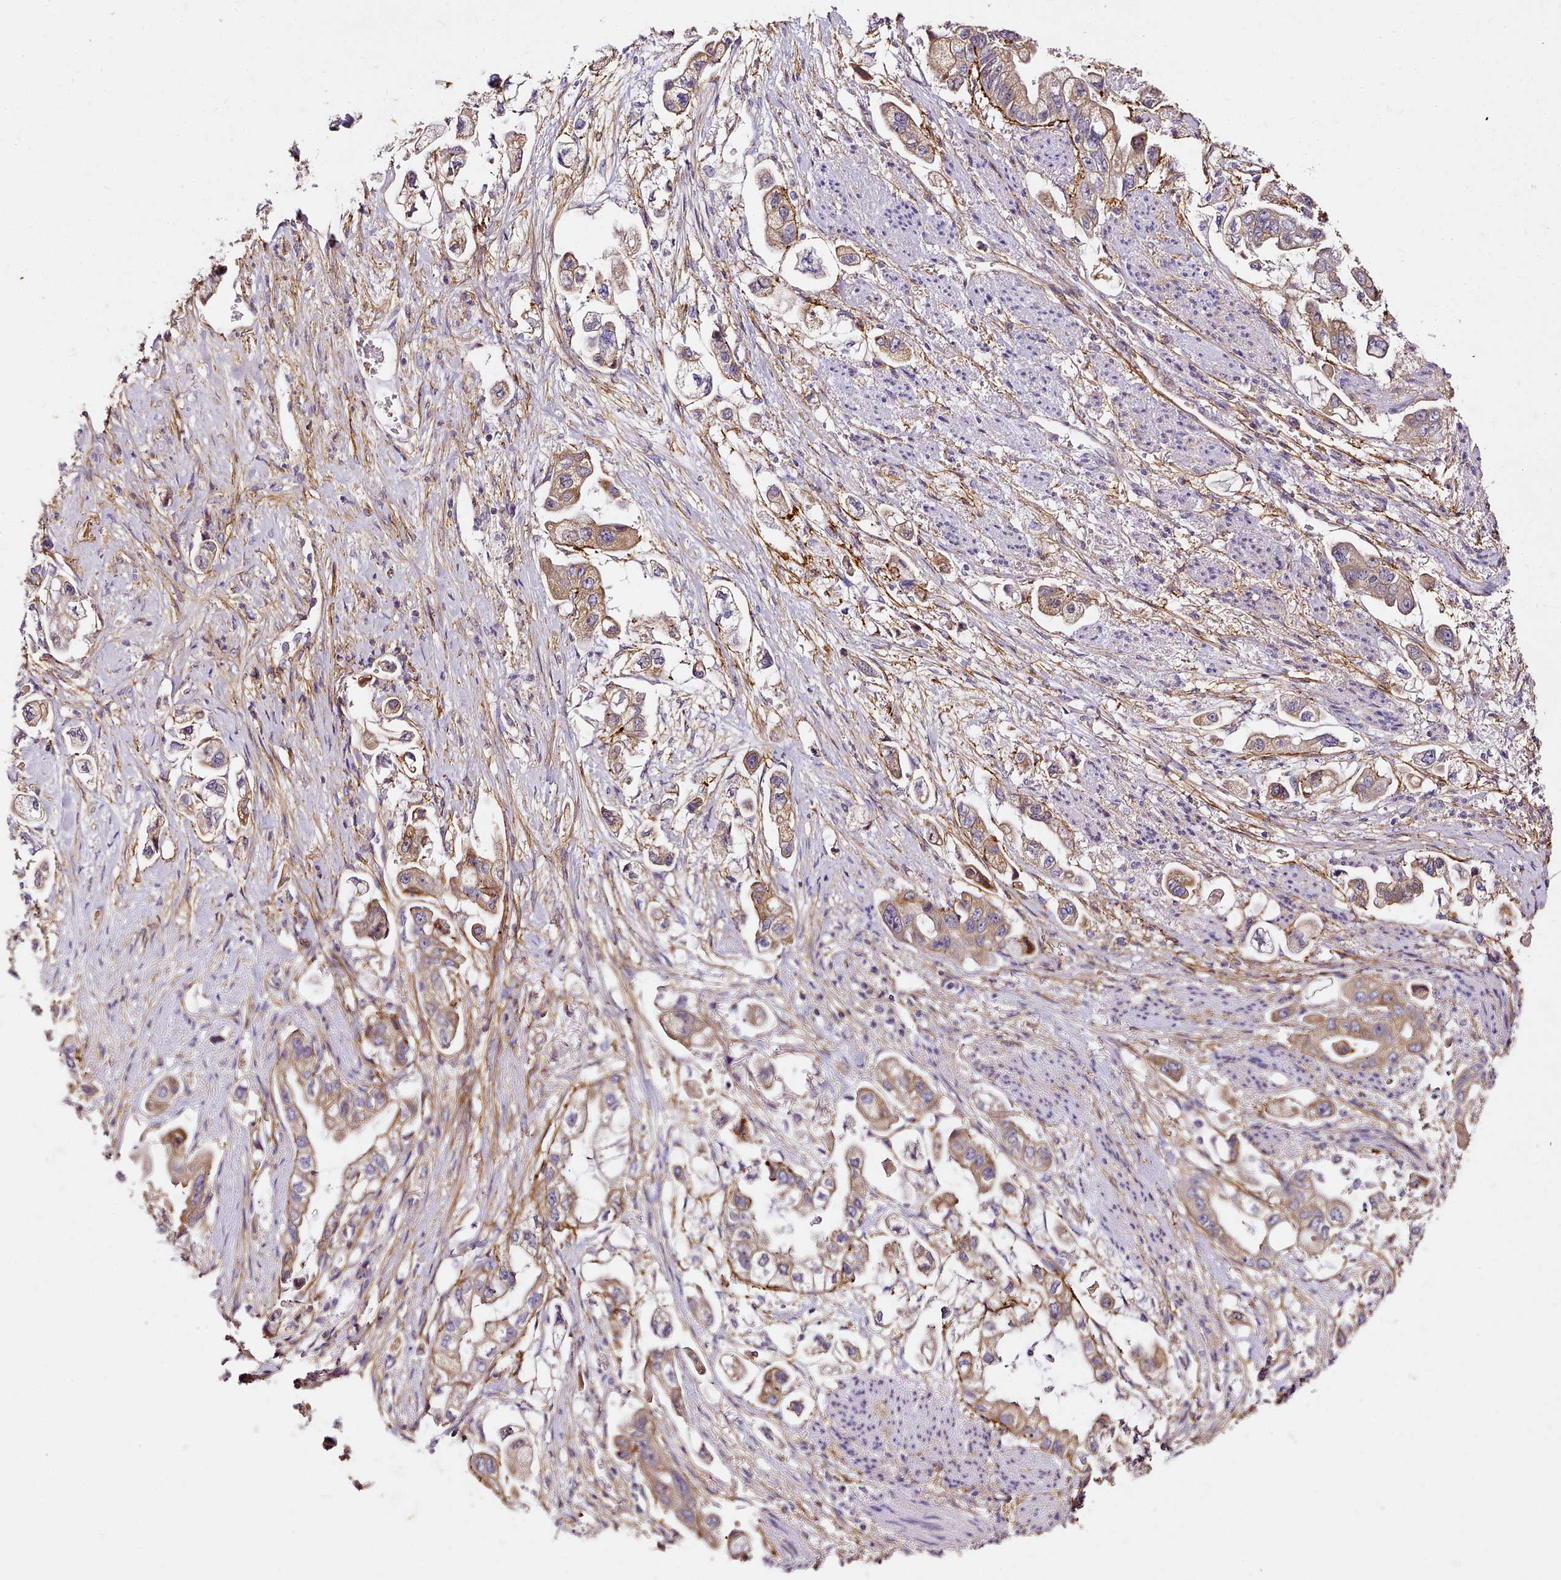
{"staining": {"intensity": "moderate", "quantity": "25%-75%", "location": "cytoplasmic/membranous"}, "tissue": "stomach cancer", "cell_type": "Tumor cells", "image_type": "cancer", "snomed": [{"axis": "morphology", "description": "Adenocarcinoma, NOS"}, {"axis": "topography", "description": "Stomach"}], "caption": "Stomach cancer (adenocarcinoma) tissue shows moderate cytoplasmic/membranous positivity in approximately 25%-75% of tumor cells, visualized by immunohistochemistry. The staining is performed using DAB brown chromogen to label protein expression. The nuclei are counter-stained blue using hematoxylin.", "gene": "NBPF1", "patient": {"sex": "male", "age": 62}}